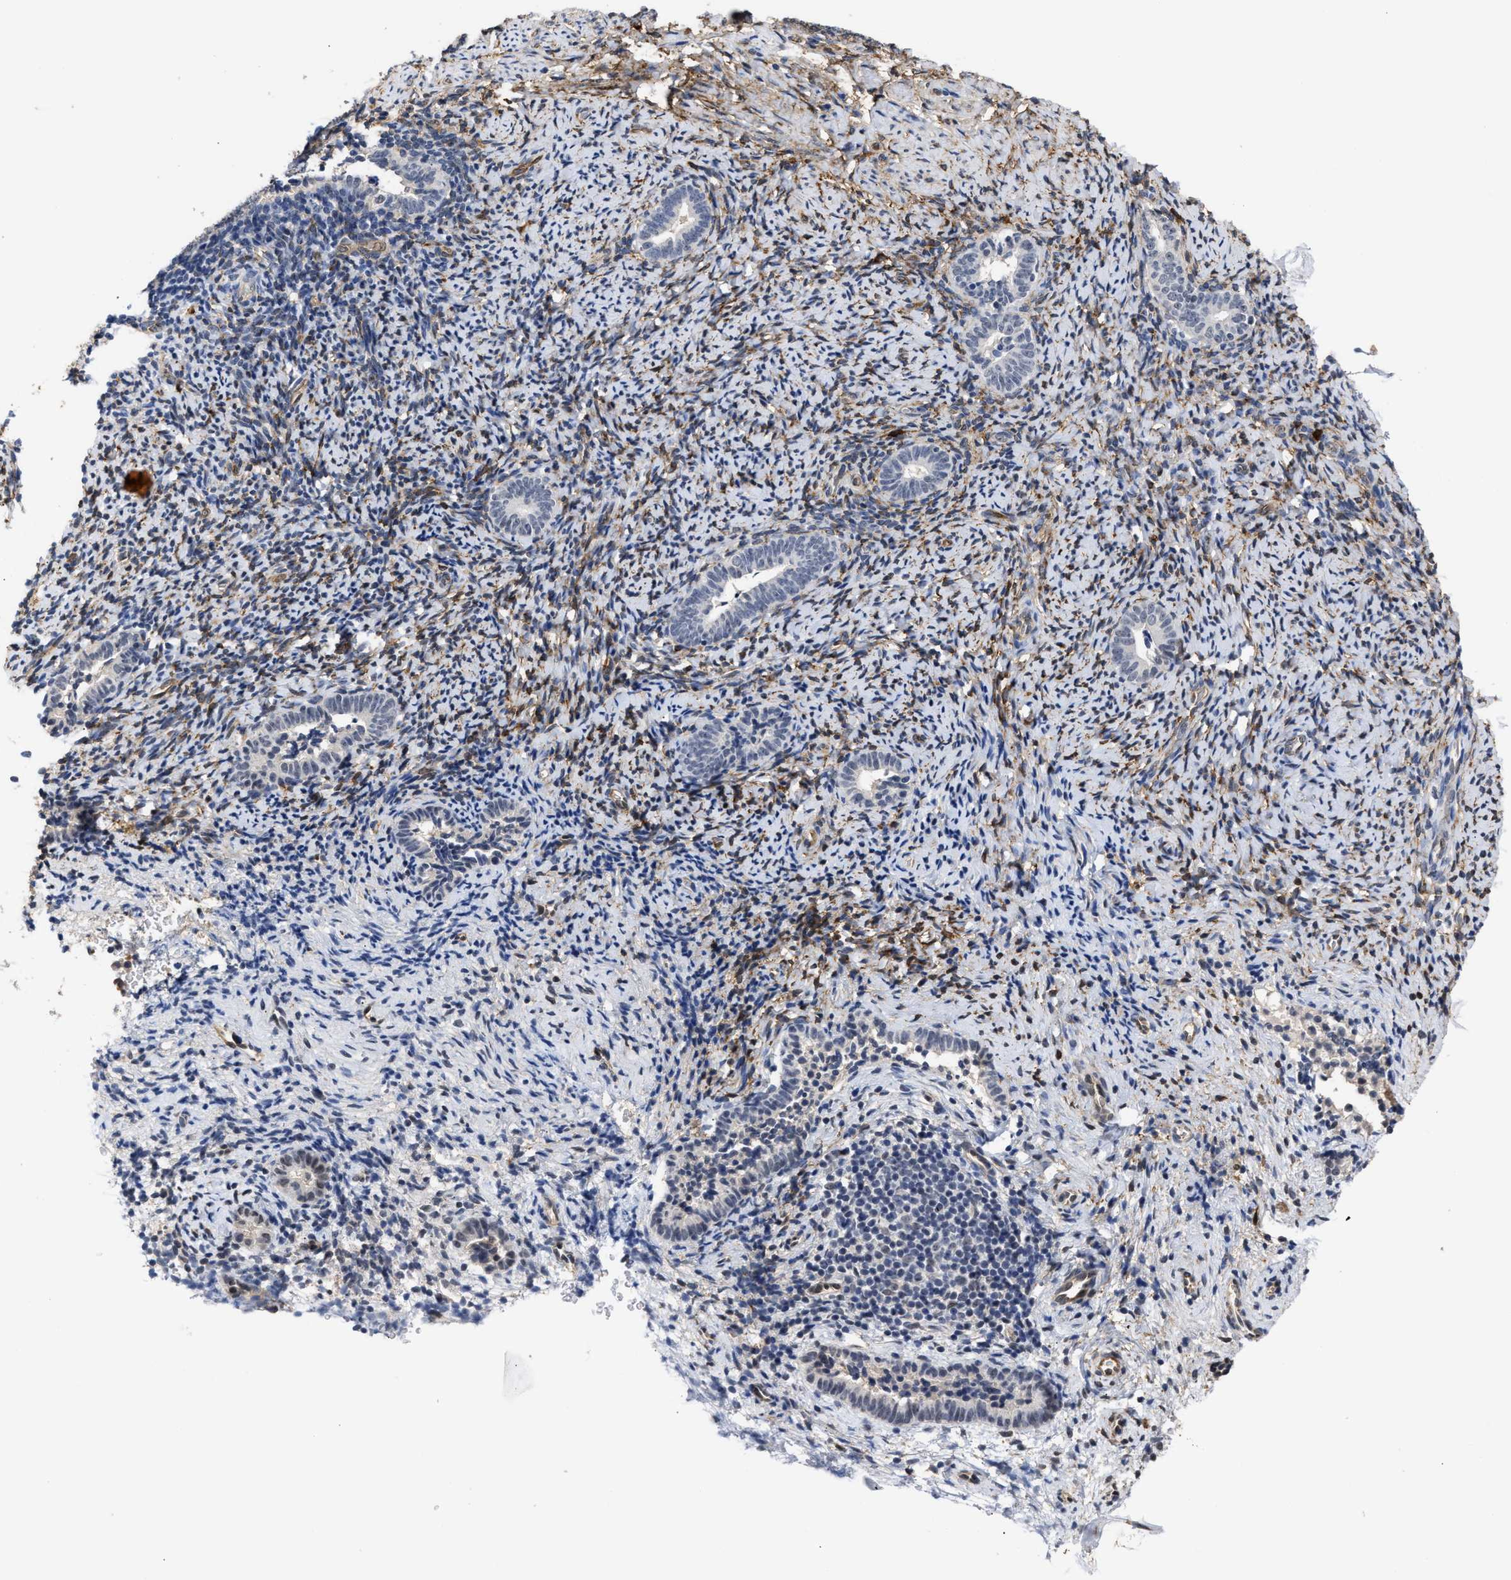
{"staining": {"intensity": "moderate", "quantity": "<25%", "location": "cytoplasmic/membranous"}, "tissue": "endometrium", "cell_type": "Cells in endometrial stroma", "image_type": "normal", "snomed": [{"axis": "morphology", "description": "Normal tissue, NOS"}, {"axis": "topography", "description": "Endometrium"}], "caption": "Immunohistochemical staining of benign endometrium reveals moderate cytoplasmic/membranous protein expression in approximately <25% of cells in endometrial stroma. (Brightfield microscopy of DAB IHC at high magnification).", "gene": "AHNAK2", "patient": {"sex": "female", "age": 51}}